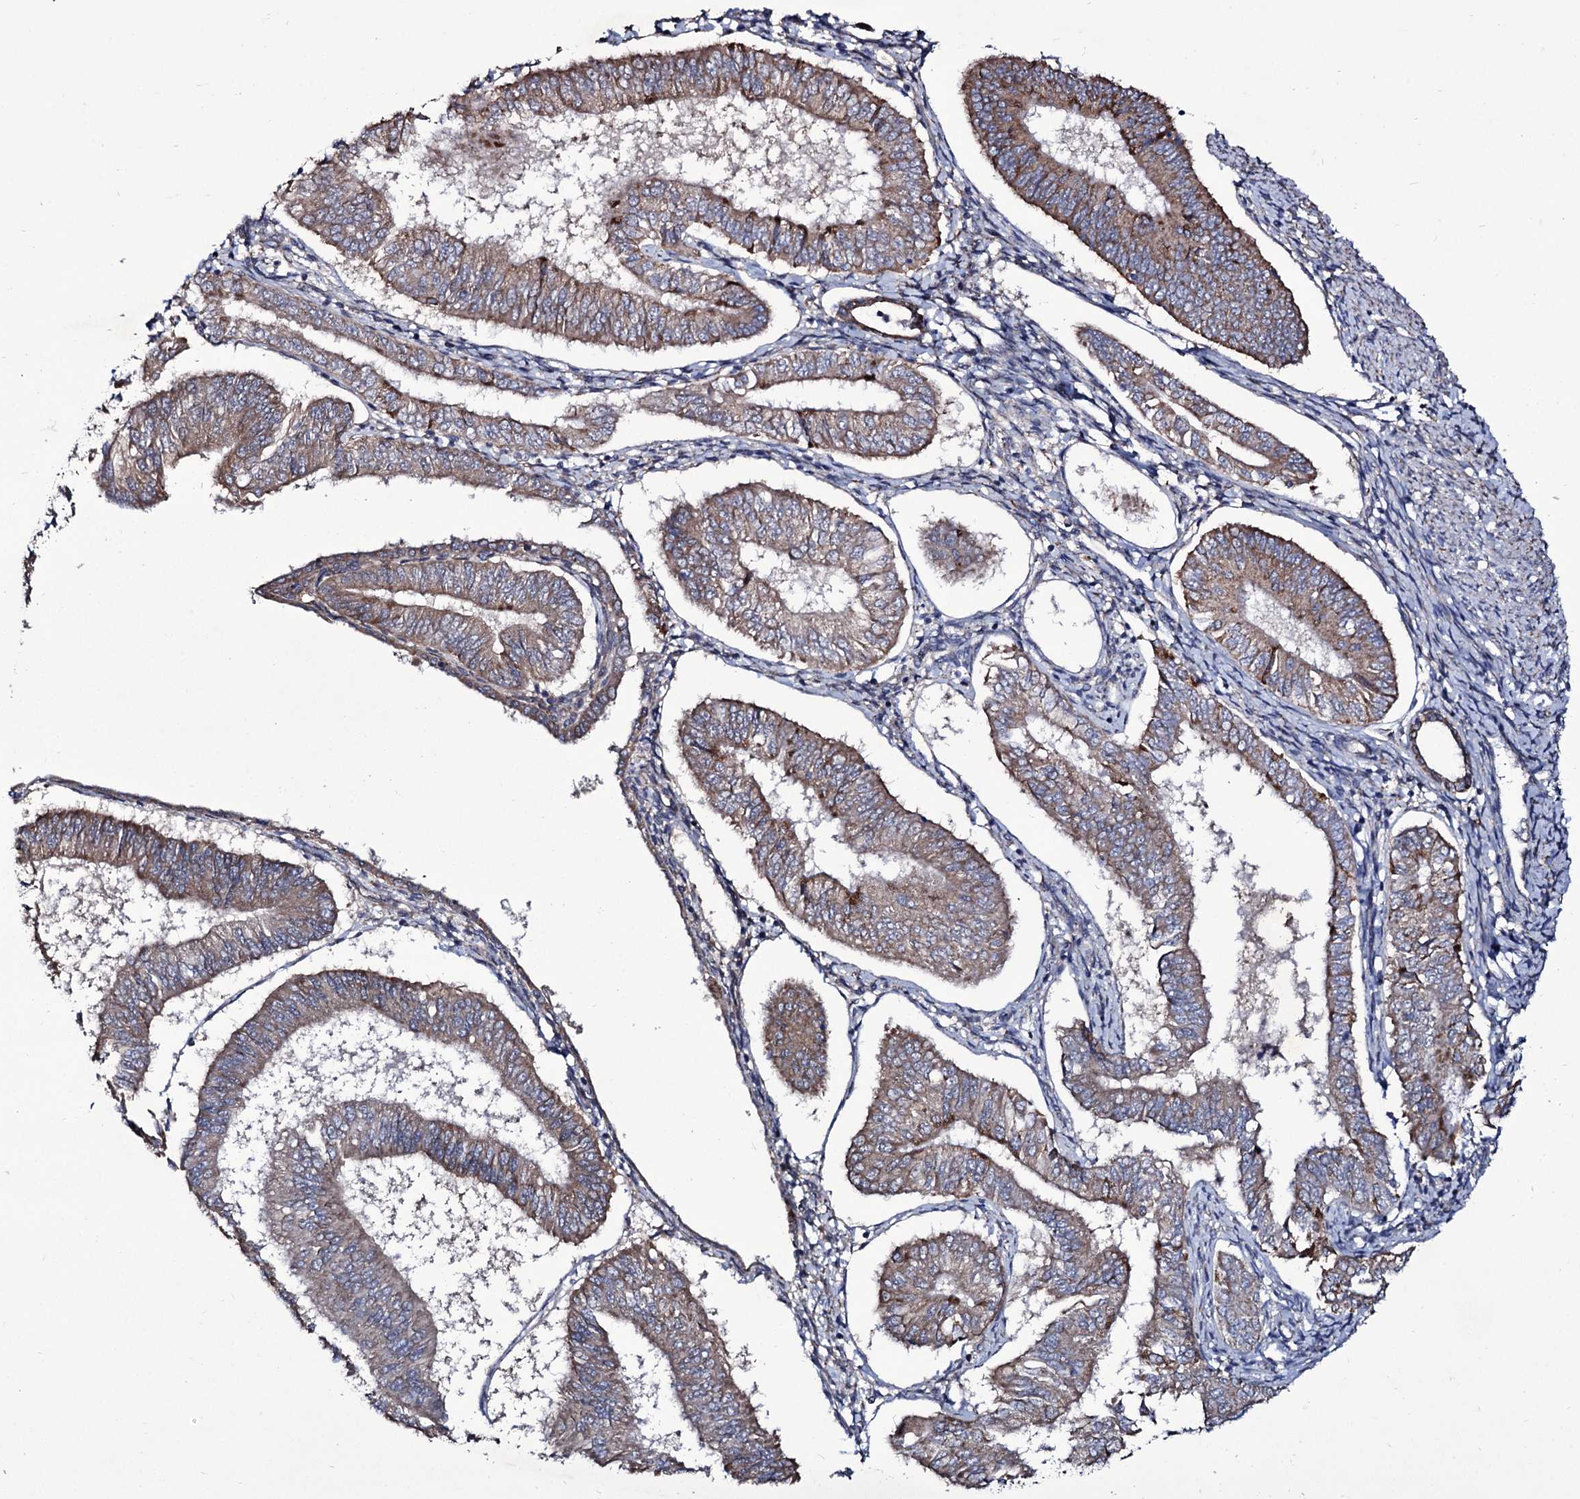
{"staining": {"intensity": "weak", "quantity": "25%-75%", "location": "cytoplasmic/membranous"}, "tissue": "endometrial cancer", "cell_type": "Tumor cells", "image_type": "cancer", "snomed": [{"axis": "morphology", "description": "Adenocarcinoma, NOS"}, {"axis": "topography", "description": "Endometrium"}], "caption": "Tumor cells demonstrate weak cytoplasmic/membranous positivity in about 25%-75% of cells in endometrial cancer. Using DAB (3,3'-diaminobenzidine) (brown) and hematoxylin (blue) stains, captured at high magnification using brightfield microscopy.", "gene": "TUBGCP5", "patient": {"sex": "female", "age": 58}}